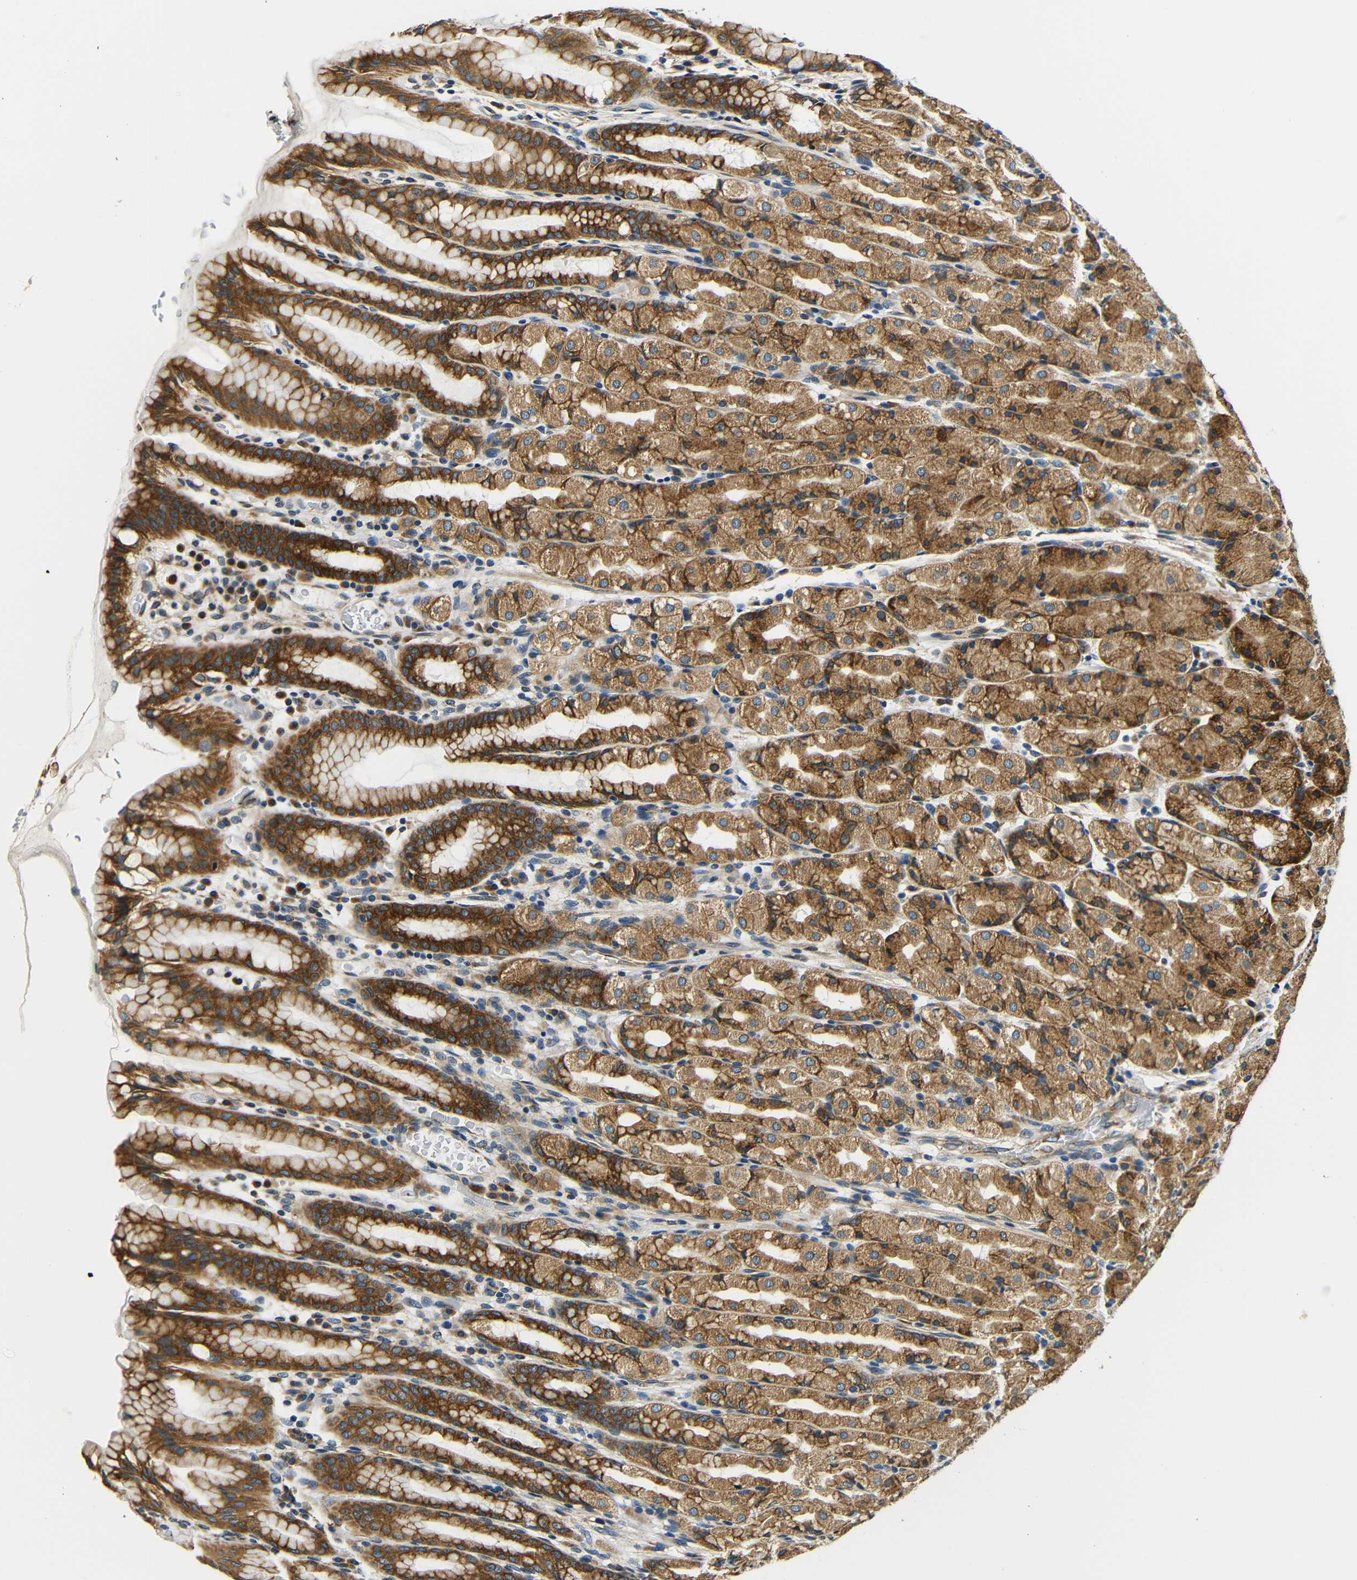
{"staining": {"intensity": "strong", "quantity": ">75%", "location": "cytoplasmic/membranous"}, "tissue": "stomach", "cell_type": "Glandular cells", "image_type": "normal", "snomed": [{"axis": "morphology", "description": "Normal tissue, NOS"}, {"axis": "topography", "description": "Stomach, upper"}], "caption": "Strong cytoplasmic/membranous protein expression is identified in approximately >75% of glandular cells in stomach. (brown staining indicates protein expression, while blue staining denotes nuclei).", "gene": "VAPB", "patient": {"sex": "male", "age": 68}}